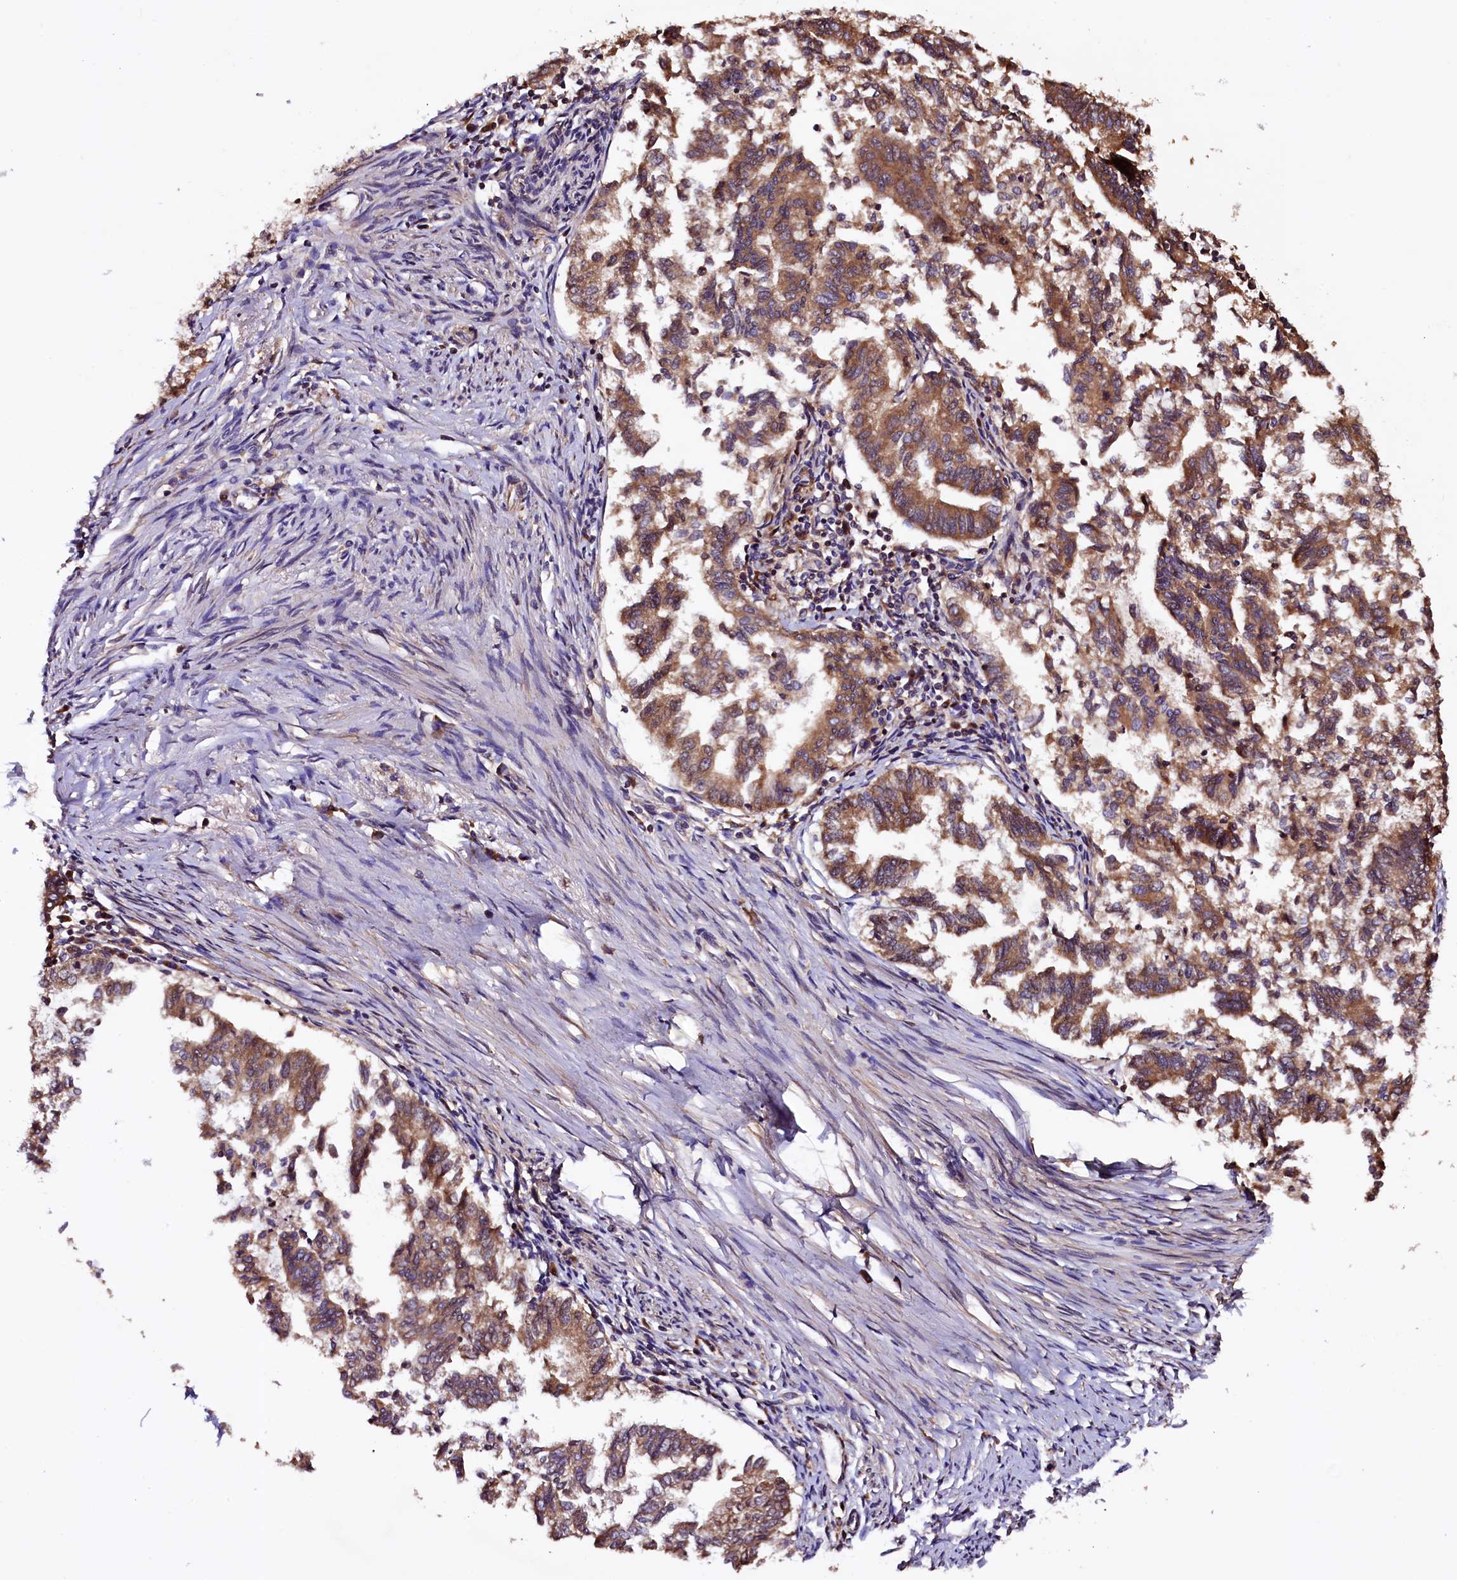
{"staining": {"intensity": "moderate", "quantity": ">75%", "location": "cytoplasmic/membranous"}, "tissue": "endometrial cancer", "cell_type": "Tumor cells", "image_type": "cancer", "snomed": [{"axis": "morphology", "description": "Adenocarcinoma, NOS"}, {"axis": "topography", "description": "Endometrium"}], "caption": "Immunohistochemistry (IHC) photomicrograph of neoplastic tissue: human endometrial cancer (adenocarcinoma) stained using immunohistochemistry (IHC) shows medium levels of moderate protein expression localized specifically in the cytoplasmic/membranous of tumor cells, appearing as a cytoplasmic/membranous brown color.", "gene": "KLC2", "patient": {"sex": "female", "age": 79}}